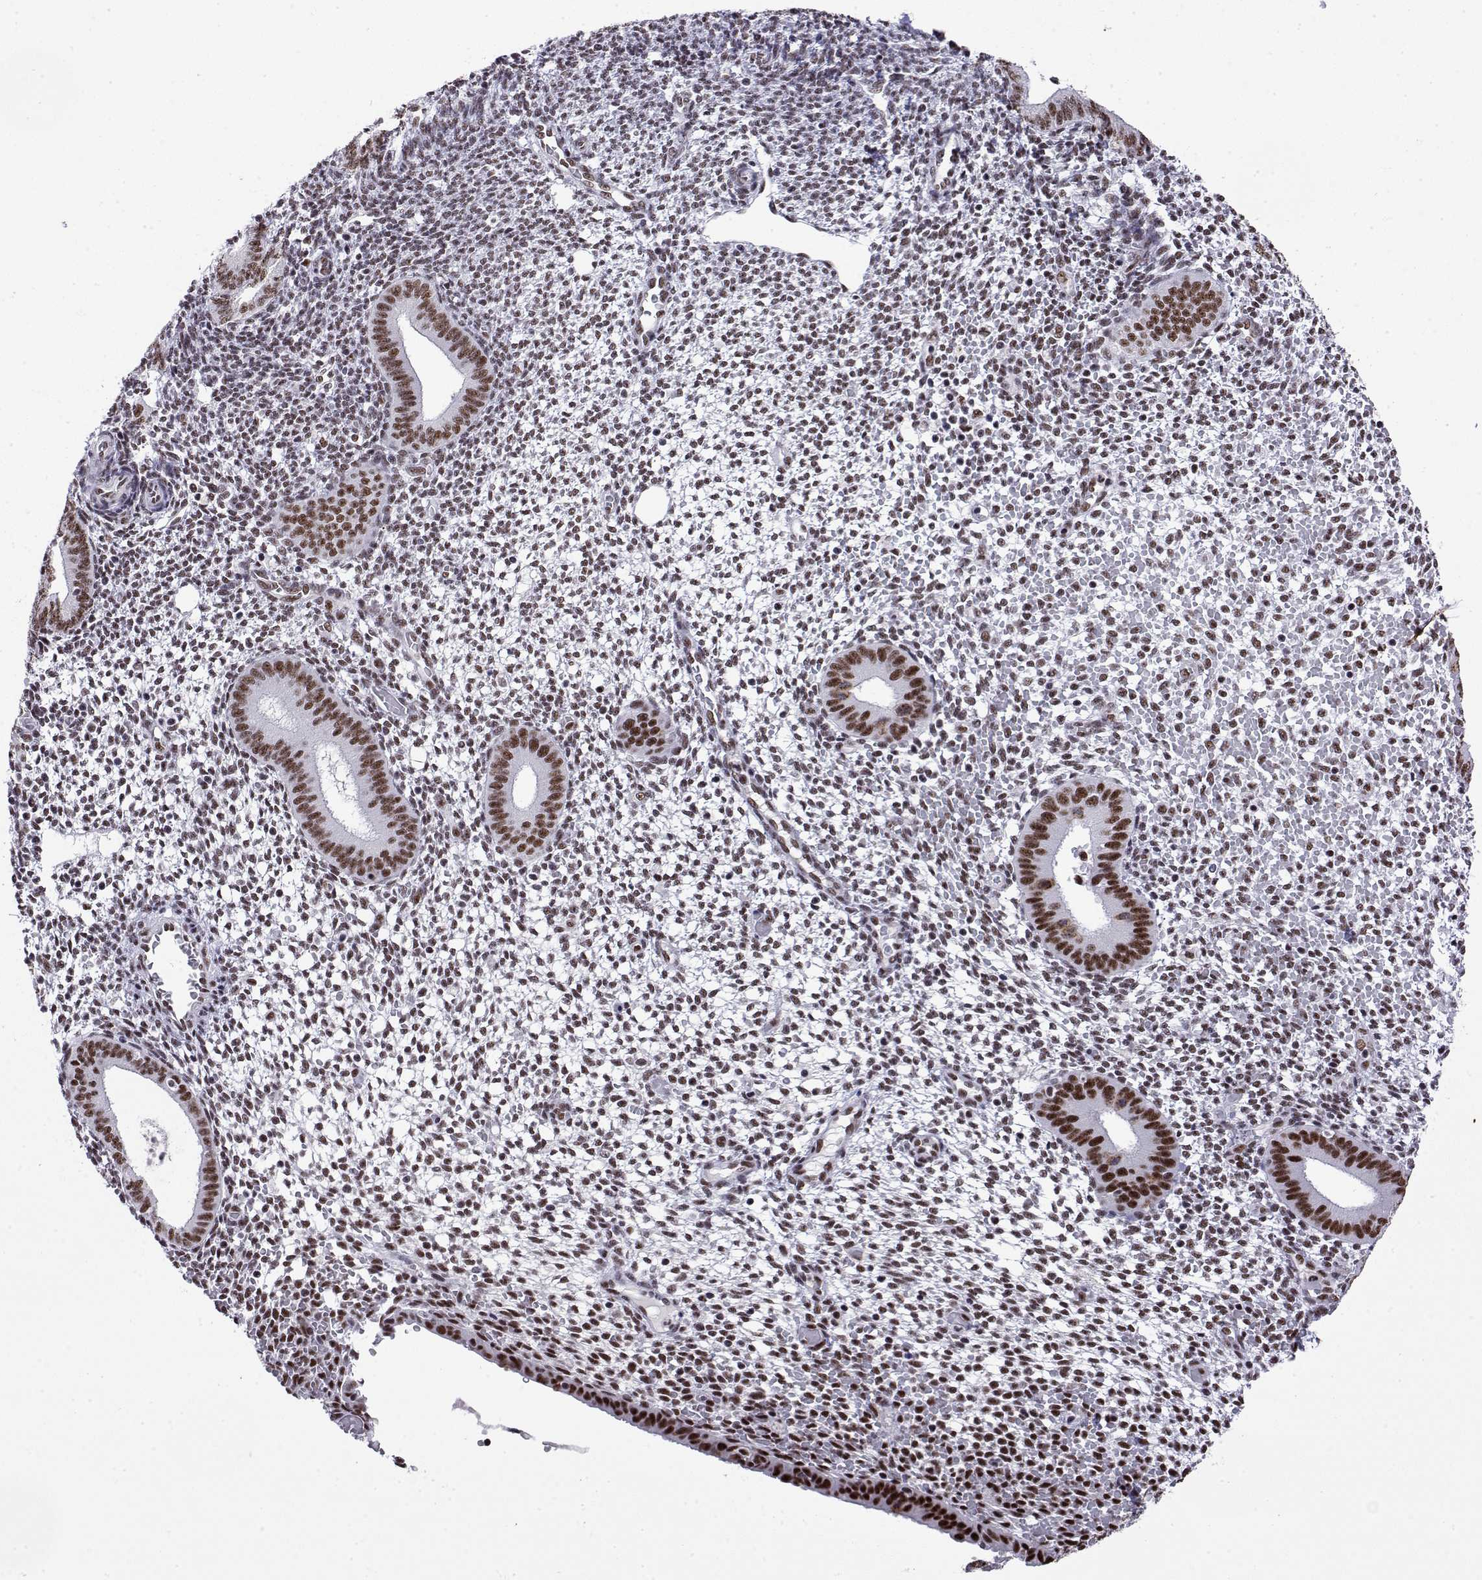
{"staining": {"intensity": "negative", "quantity": "none", "location": "none"}, "tissue": "endometrium", "cell_type": "Cells in endometrial stroma", "image_type": "normal", "snomed": [{"axis": "morphology", "description": "Normal tissue, NOS"}, {"axis": "topography", "description": "Endometrium"}], "caption": "High power microscopy image of an immunohistochemistry (IHC) micrograph of benign endometrium, revealing no significant expression in cells in endometrial stroma.", "gene": "POLDIP3", "patient": {"sex": "female", "age": 40}}